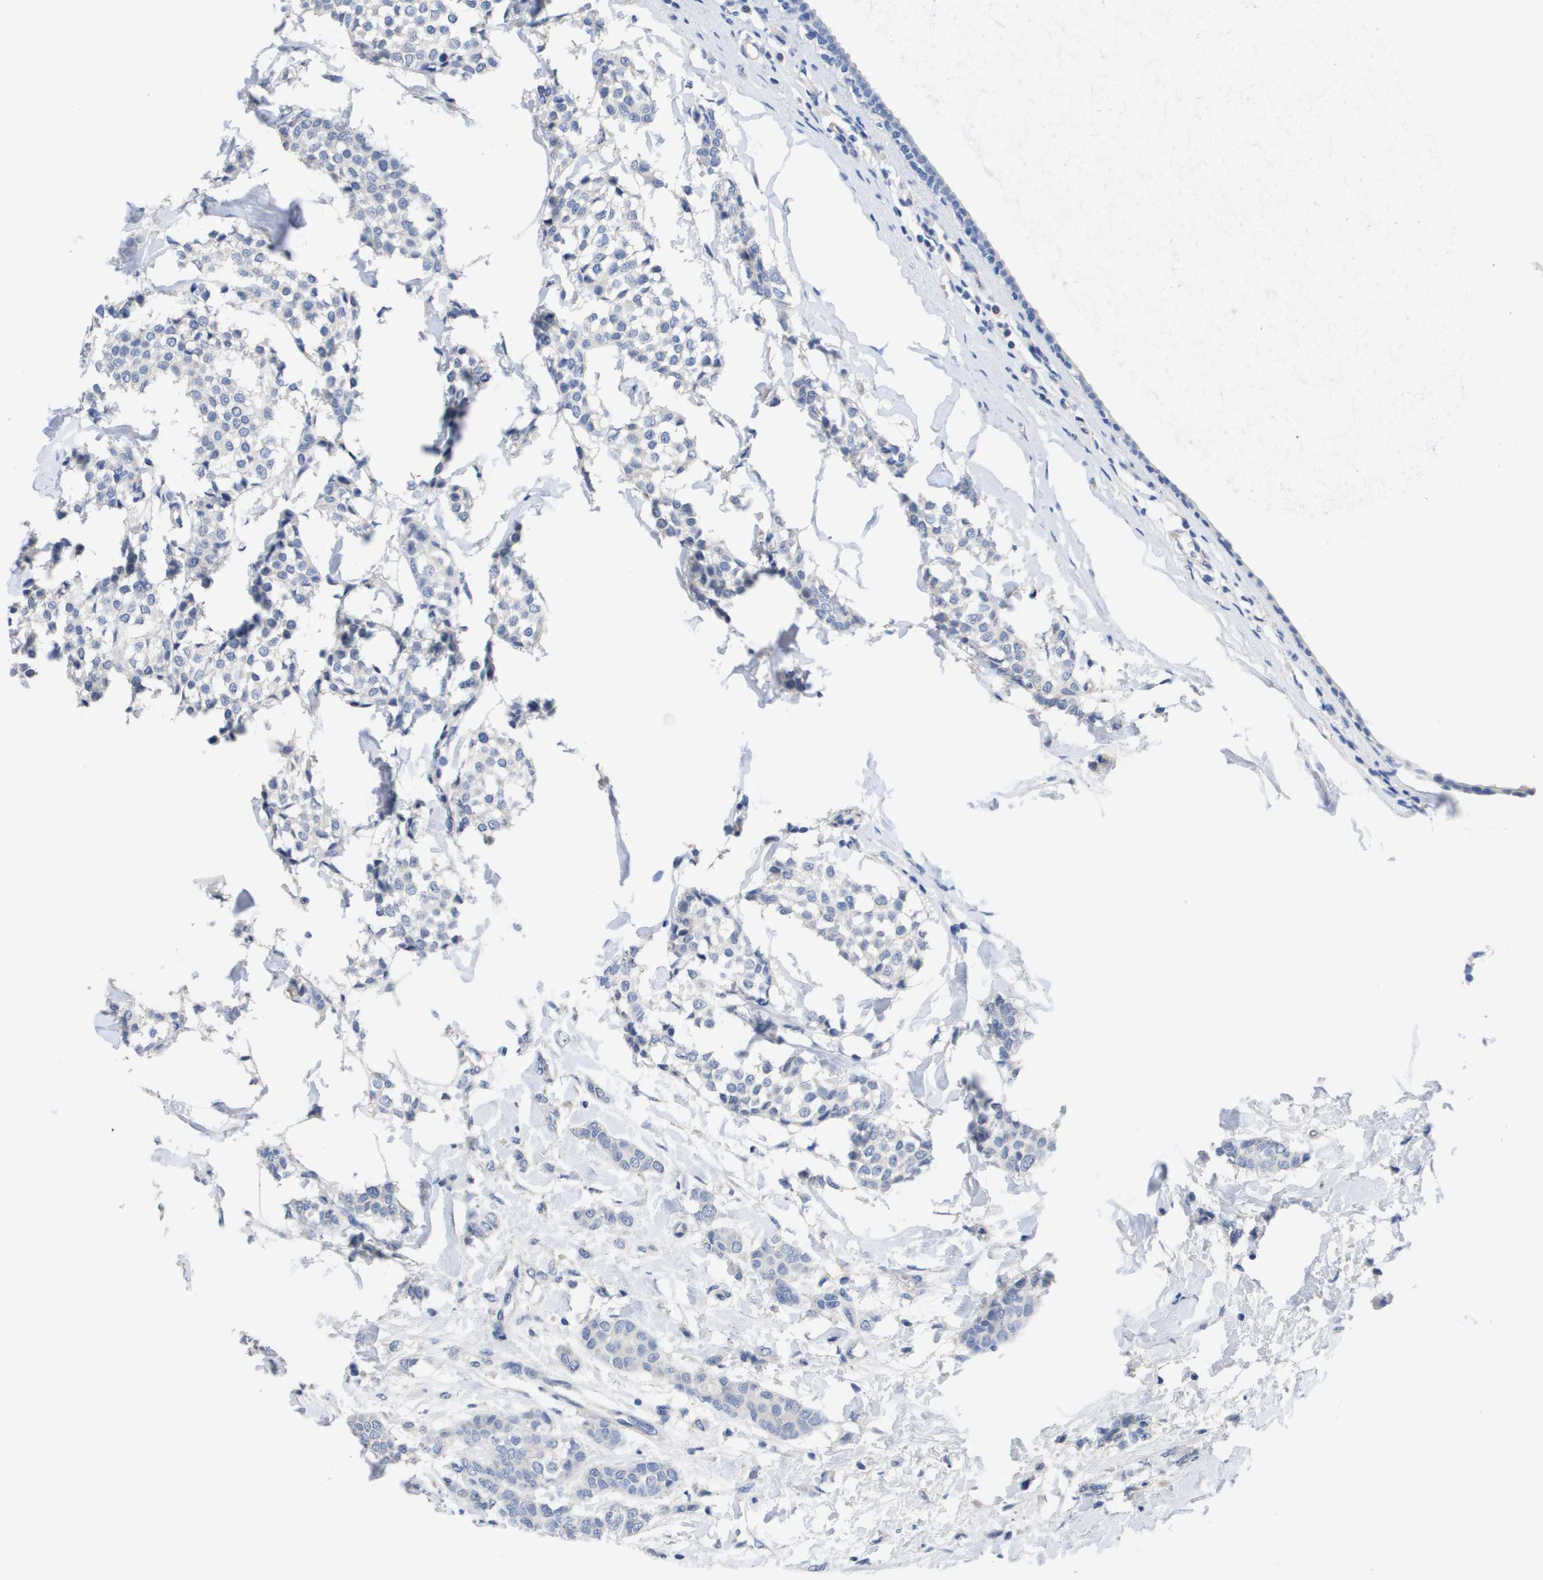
{"staining": {"intensity": "negative", "quantity": "none", "location": "none"}, "tissue": "breast cancer", "cell_type": "Tumor cells", "image_type": "cancer", "snomed": [{"axis": "morphology", "description": "Lobular carcinoma, in situ"}, {"axis": "morphology", "description": "Lobular carcinoma"}, {"axis": "topography", "description": "Breast"}], "caption": "Immunohistochemistry micrograph of human breast cancer (lobular carcinoma) stained for a protein (brown), which reveals no expression in tumor cells.", "gene": "CA9", "patient": {"sex": "female", "age": 41}}